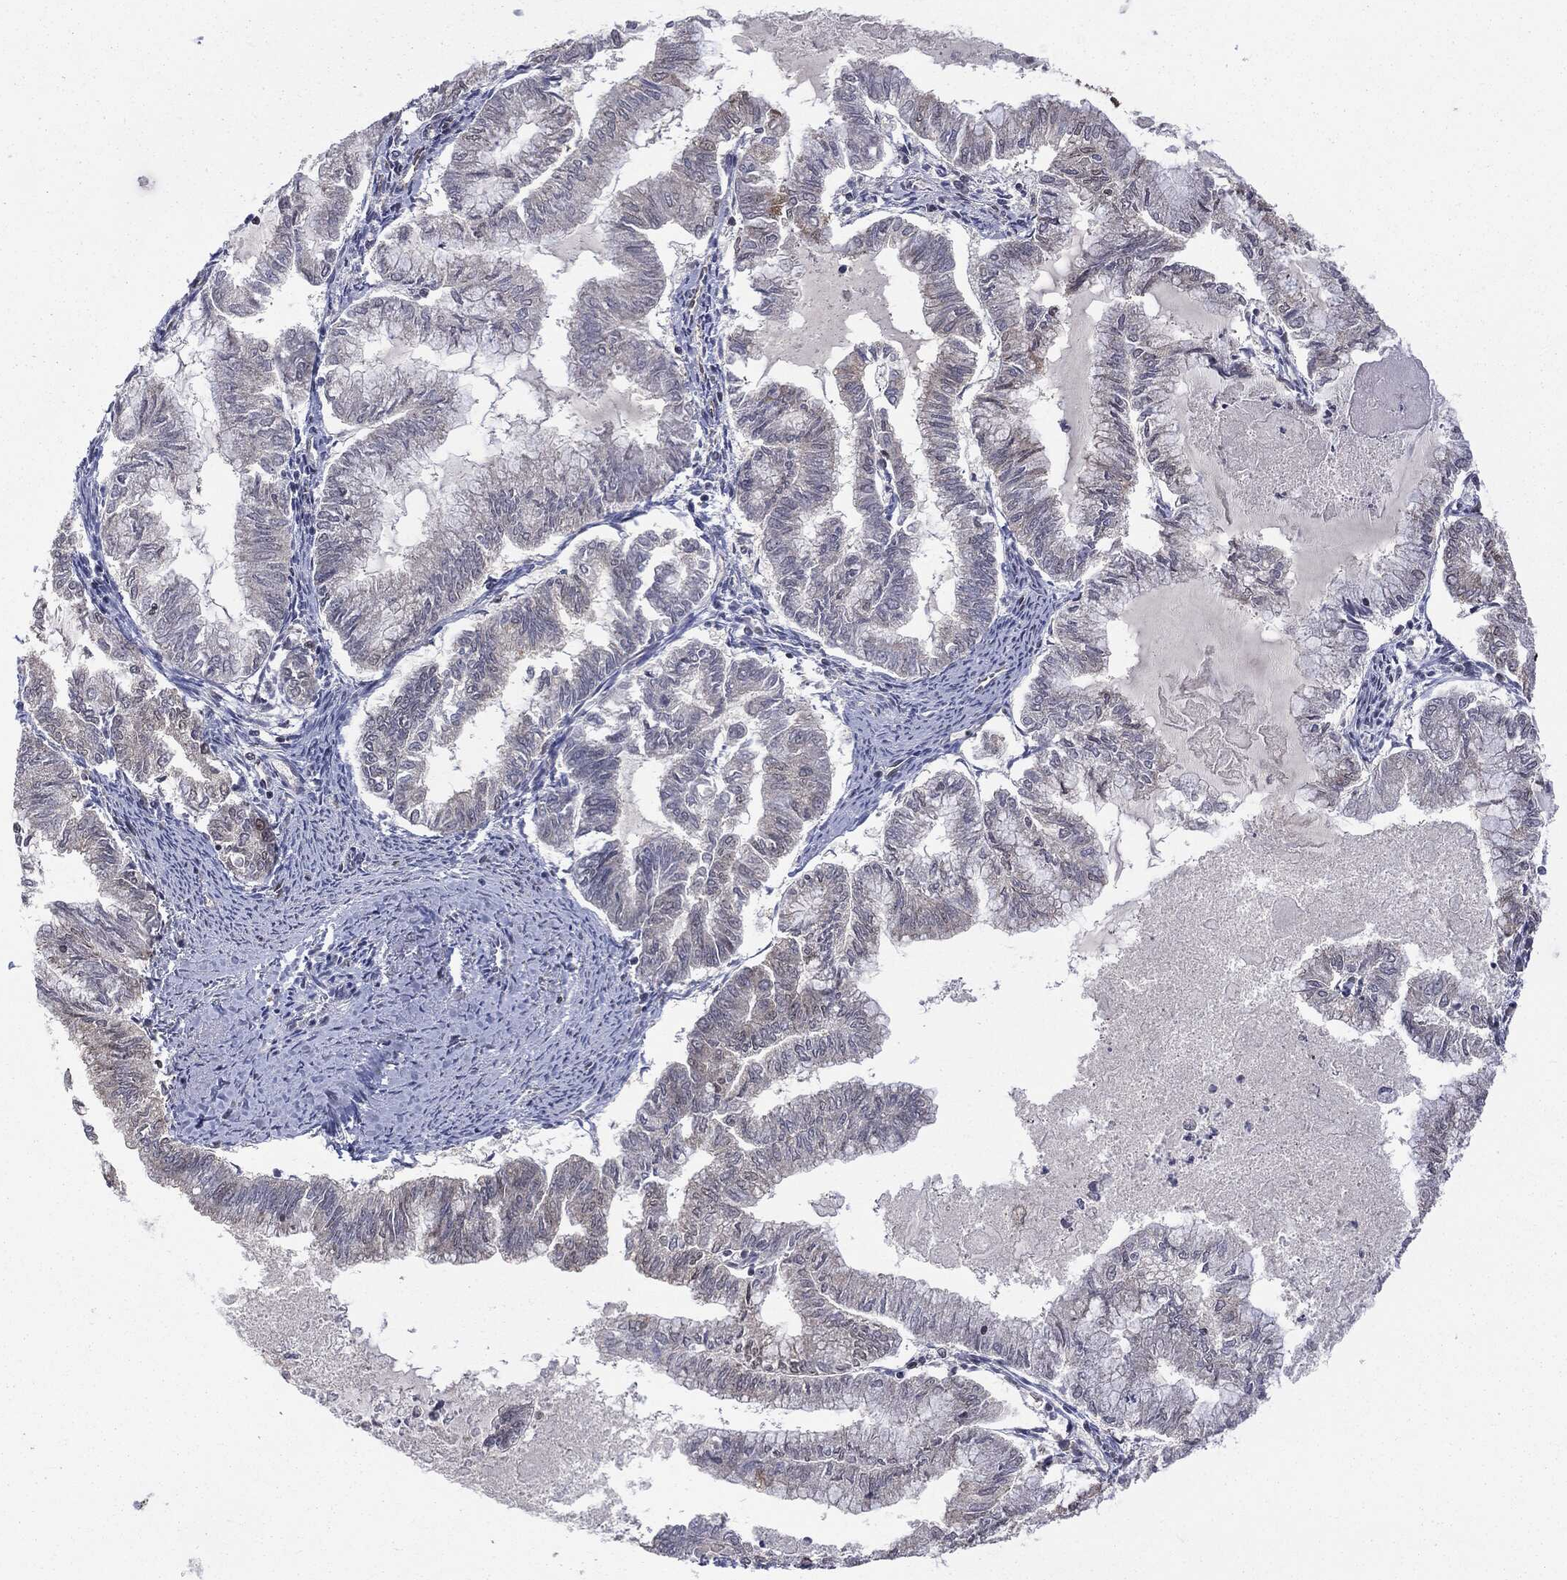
{"staining": {"intensity": "negative", "quantity": "none", "location": "none"}, "tissue": "endometrial cancer", "cell_type": "Tumor cells", "image_type": "cancer", "snomed": [{"axis": "morphology", "description": "Adenocarcinoma, NOS"}, {"axis": "topography", "description": "Endometrium"}], "caption": "An immunohistochemistry image of endometrial adenocarcinoma is shown. There is no staining in tumor cells of endometrial adenocarcinoma.", "gene": "PTPA", "patient": {"sex": "female", "age": 79}}